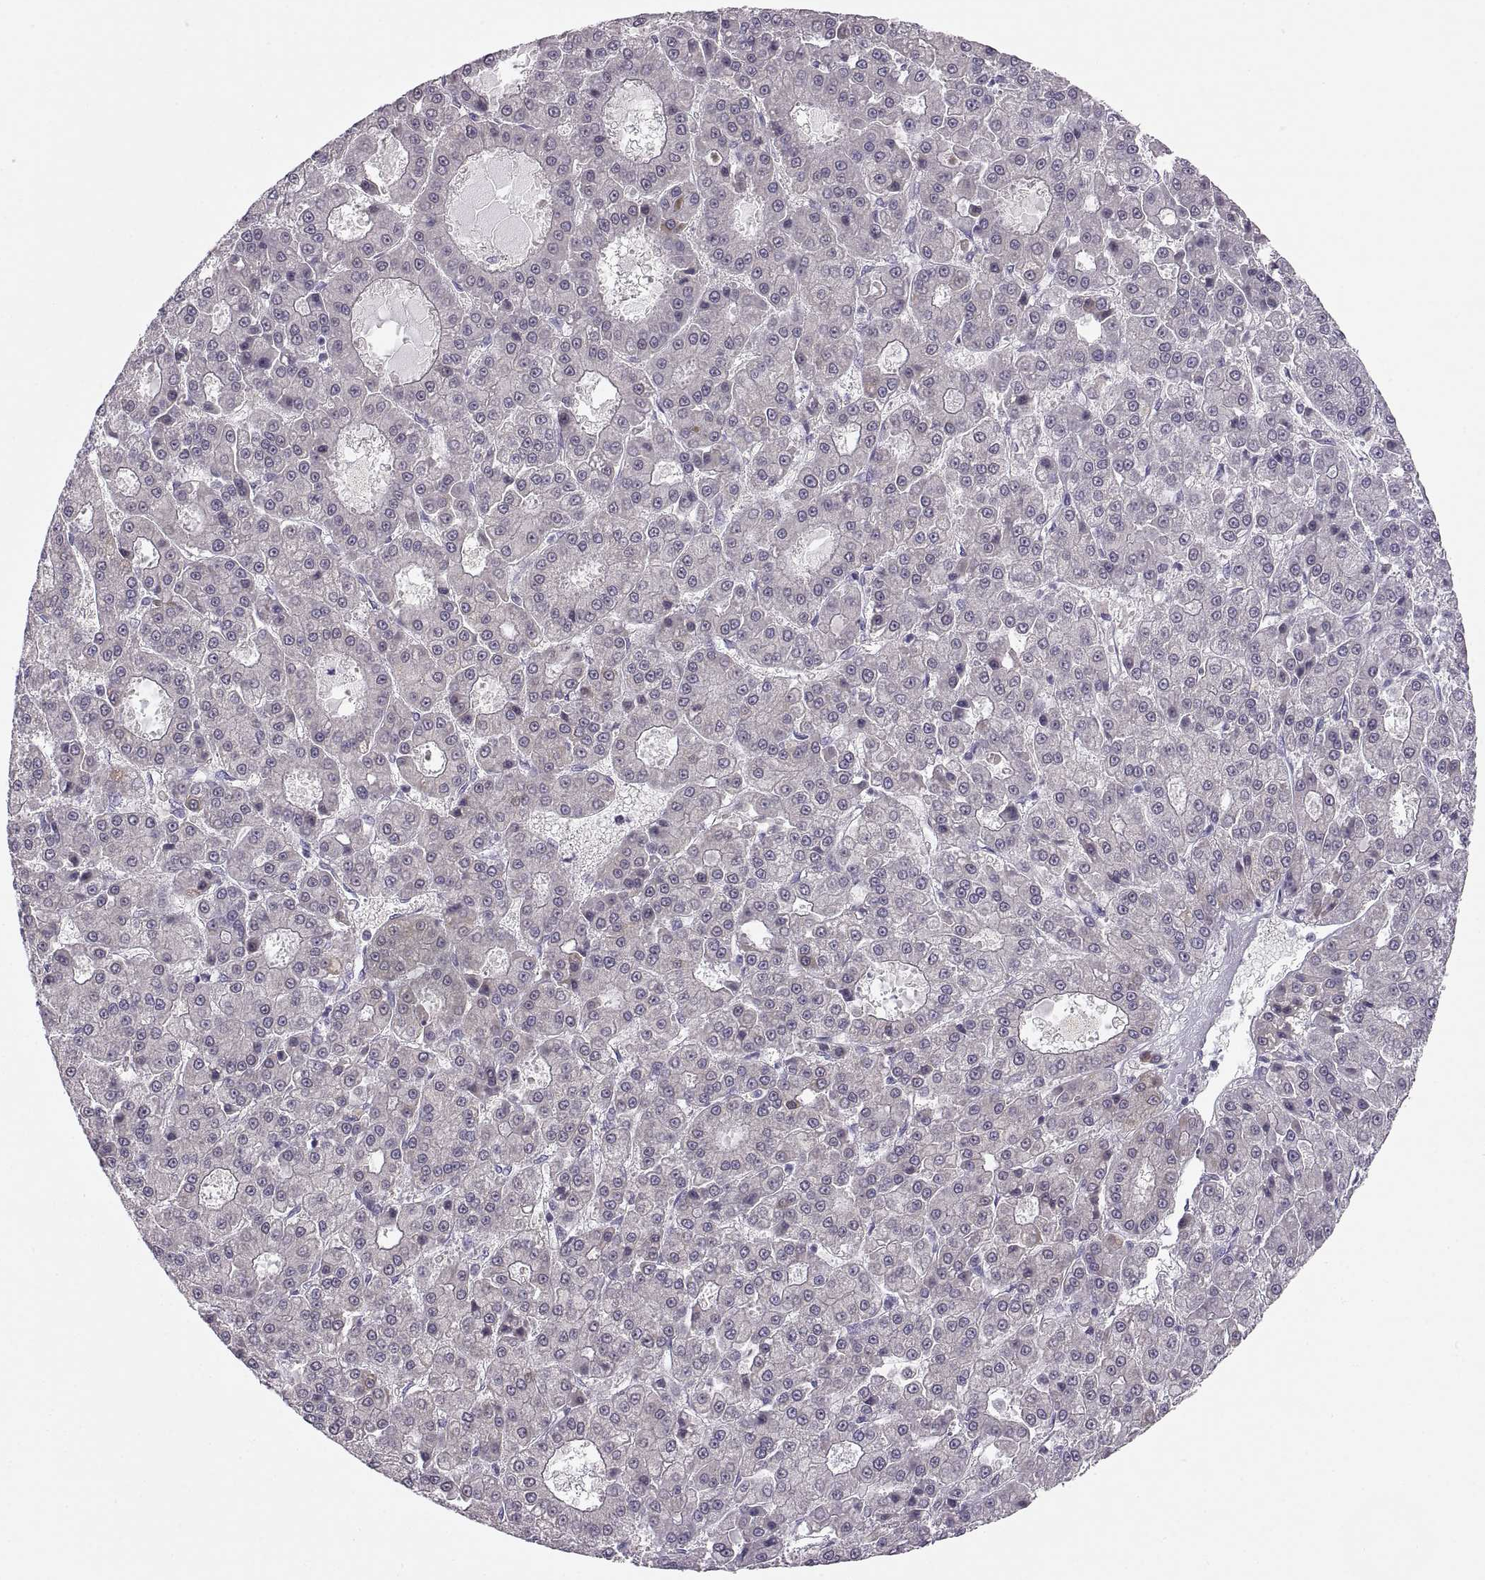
{"staining": {"intensity": "negative", "quantity": "none", "location": "none"}, "tissue": "liver cancer", "cell_type": "Tumor cells", "image_type": "cancer", "snomed": [{"axis": "morphology", "description": "Carcinoma, Hepatocellular, NOS"}, {"axis": "topography", "description": "Liver"}], "caption": "Immunohistochemistry (IHC) of human liver cancer shows no staining in tumor cells.", "gene": "COL9A3", "patient": {"sex": "male", "age": 70}}